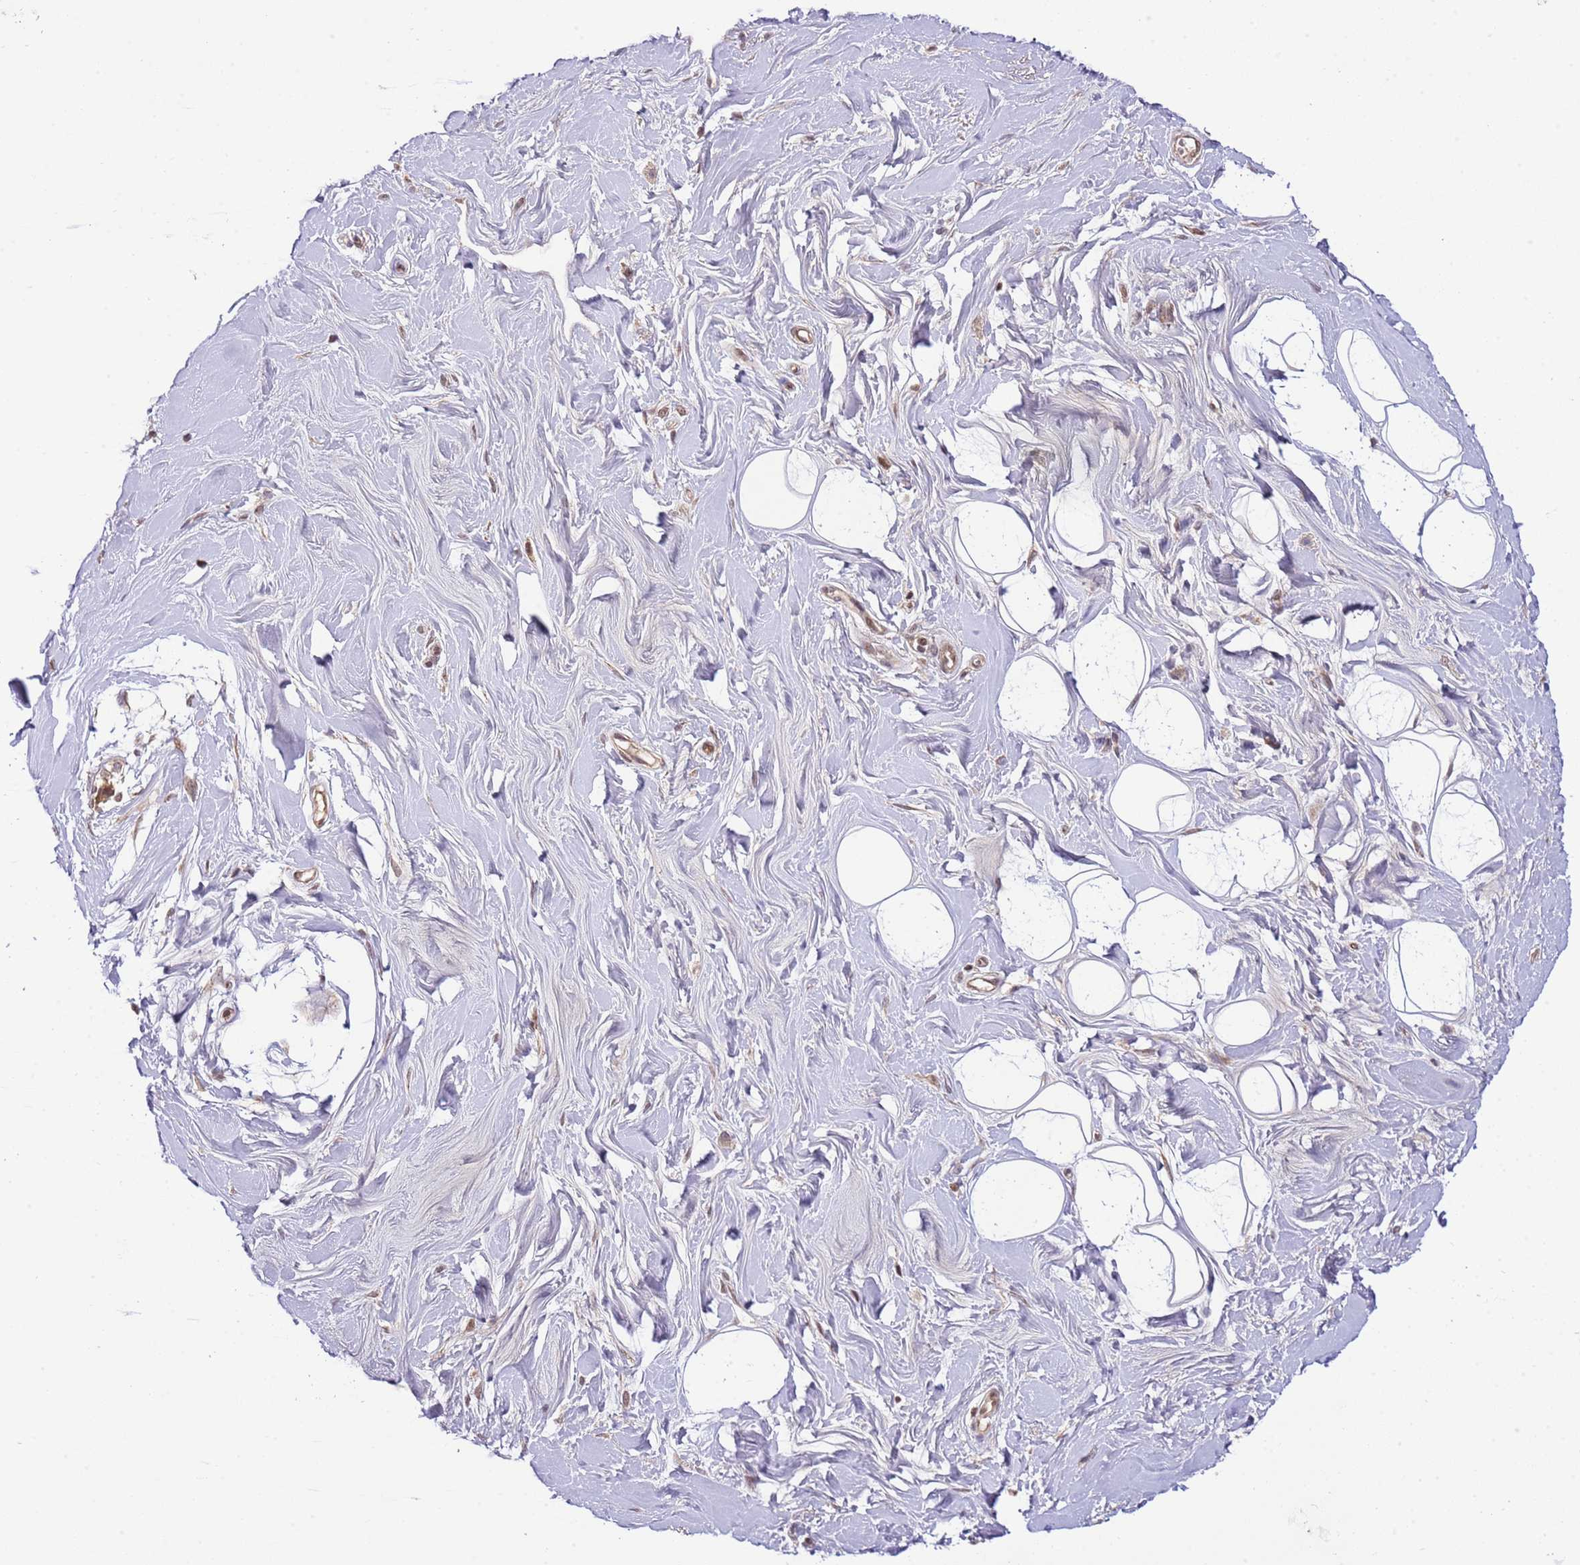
{"staining": {"intensity": "negative", "quantity": "none", "location": "none"}, "tissue": "adipose tissue", "cell_type": "Adipocytes", "image_type": "normal", "snomed": [{"axis": "morphology", "description": "Normal tissue, NOS"}, {"axis": "topography", "description": "Cartilage tissue"}, {"axis": "topography", "description": "Bronchus"}], "caption": "A micrograph of human adipose tissue is negative for staining in adipocytes. (DAB (3,3'-diaminobenzidine) IHC with hematoxylin counter stain).", "gene": "CHD1", "patient": {"sex": "male", "age": 56}}